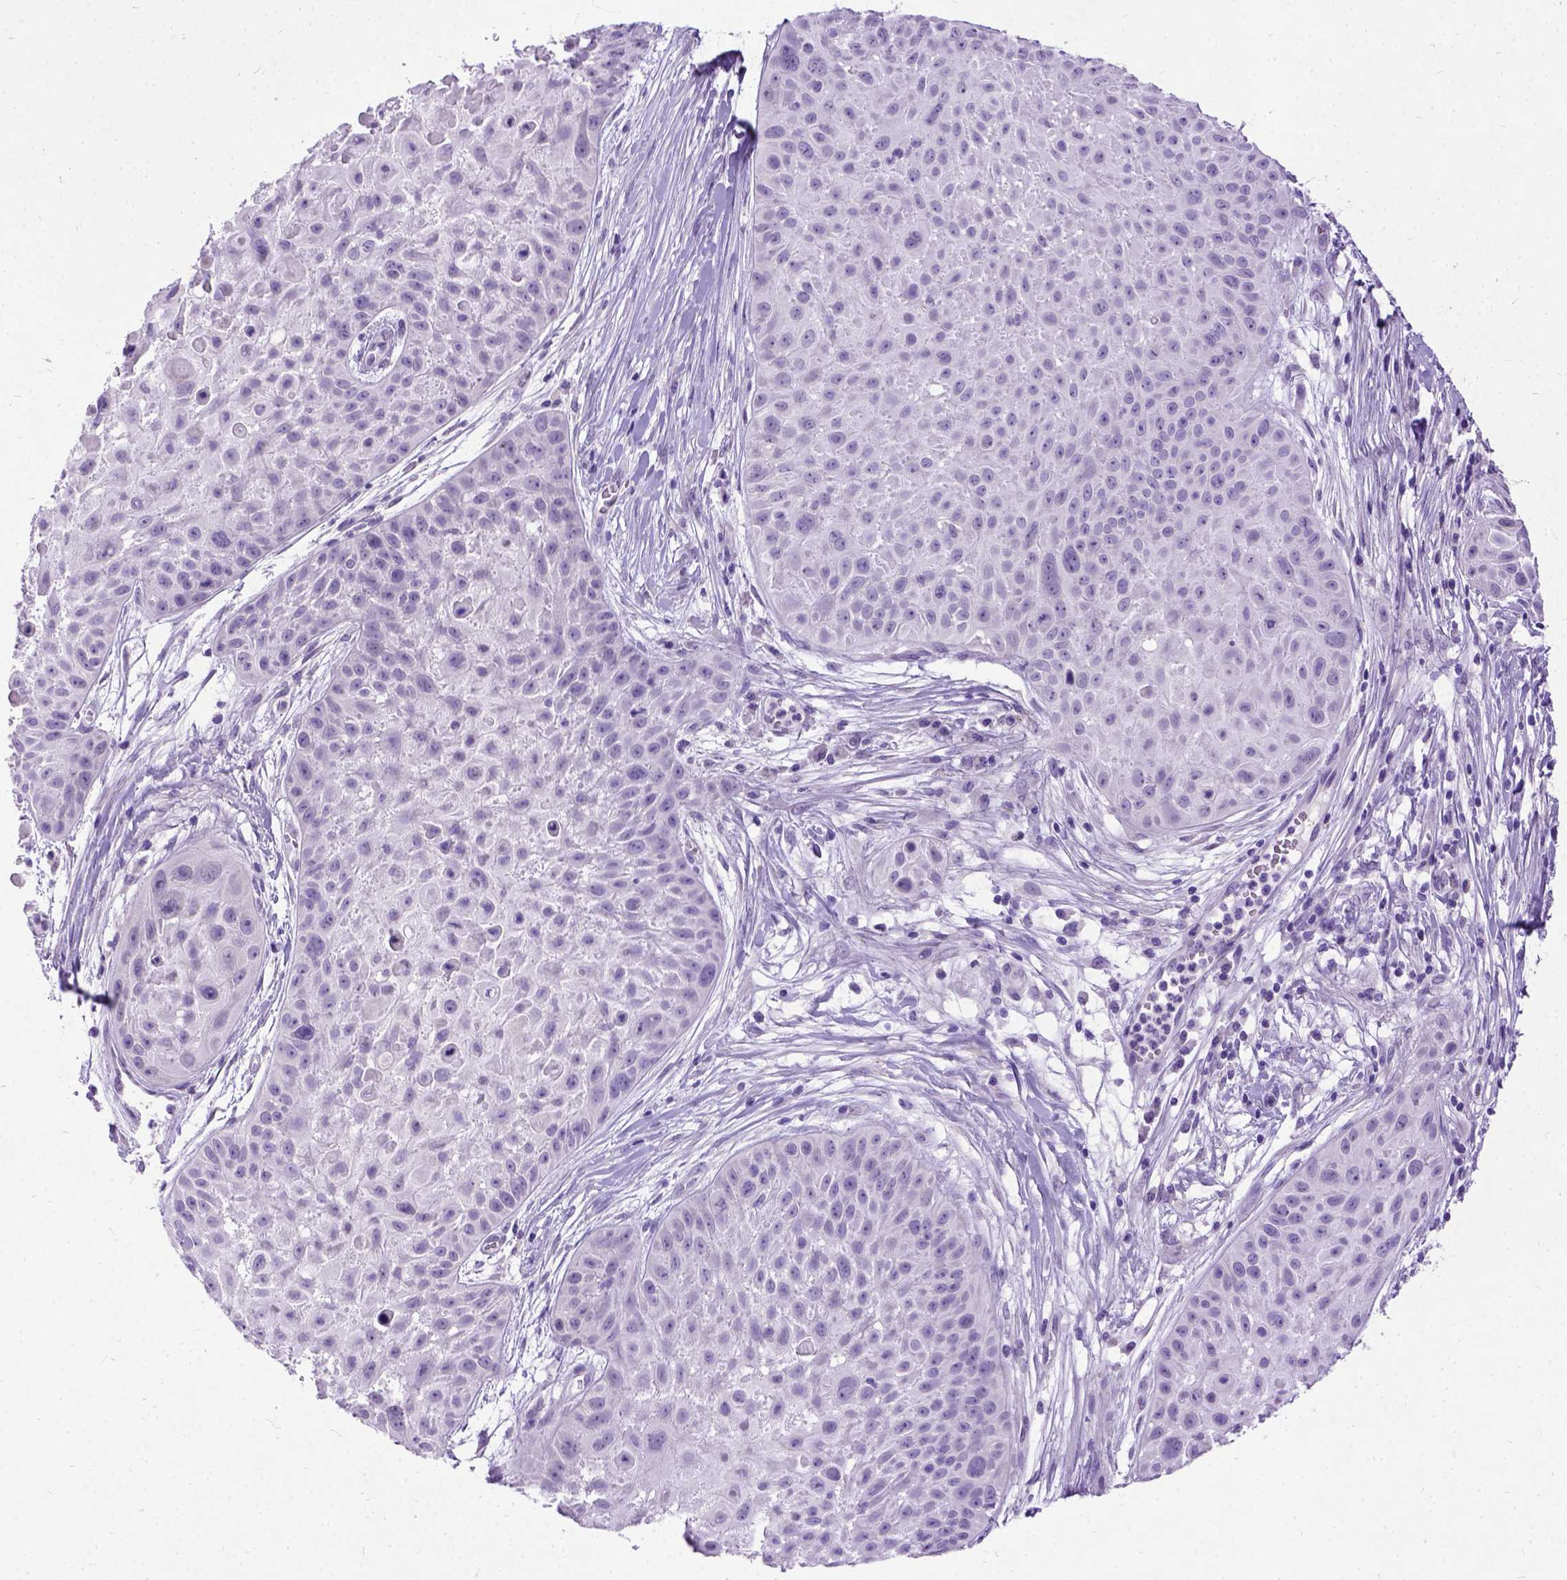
{"staining": {"intensity": "negative", "quantity": "none", "location": "none"}, "tissue": "skin cancer", "cell_type": "Tumor cells", "image_type": "cancer", "snomed": [{"axis": "morphology", "description": "Squamous cell carcinoma, NOS"}, {"axis": "topography", "description": "Skin"}, {"axis": "topography", "description": "Anal"}], "caption": "Tumor cells are negative for protein expression in human skin cancer (squamous cell carcinoma).", "gene": "NEUROD4", "patient": {"sex": "female", "age": 75}}